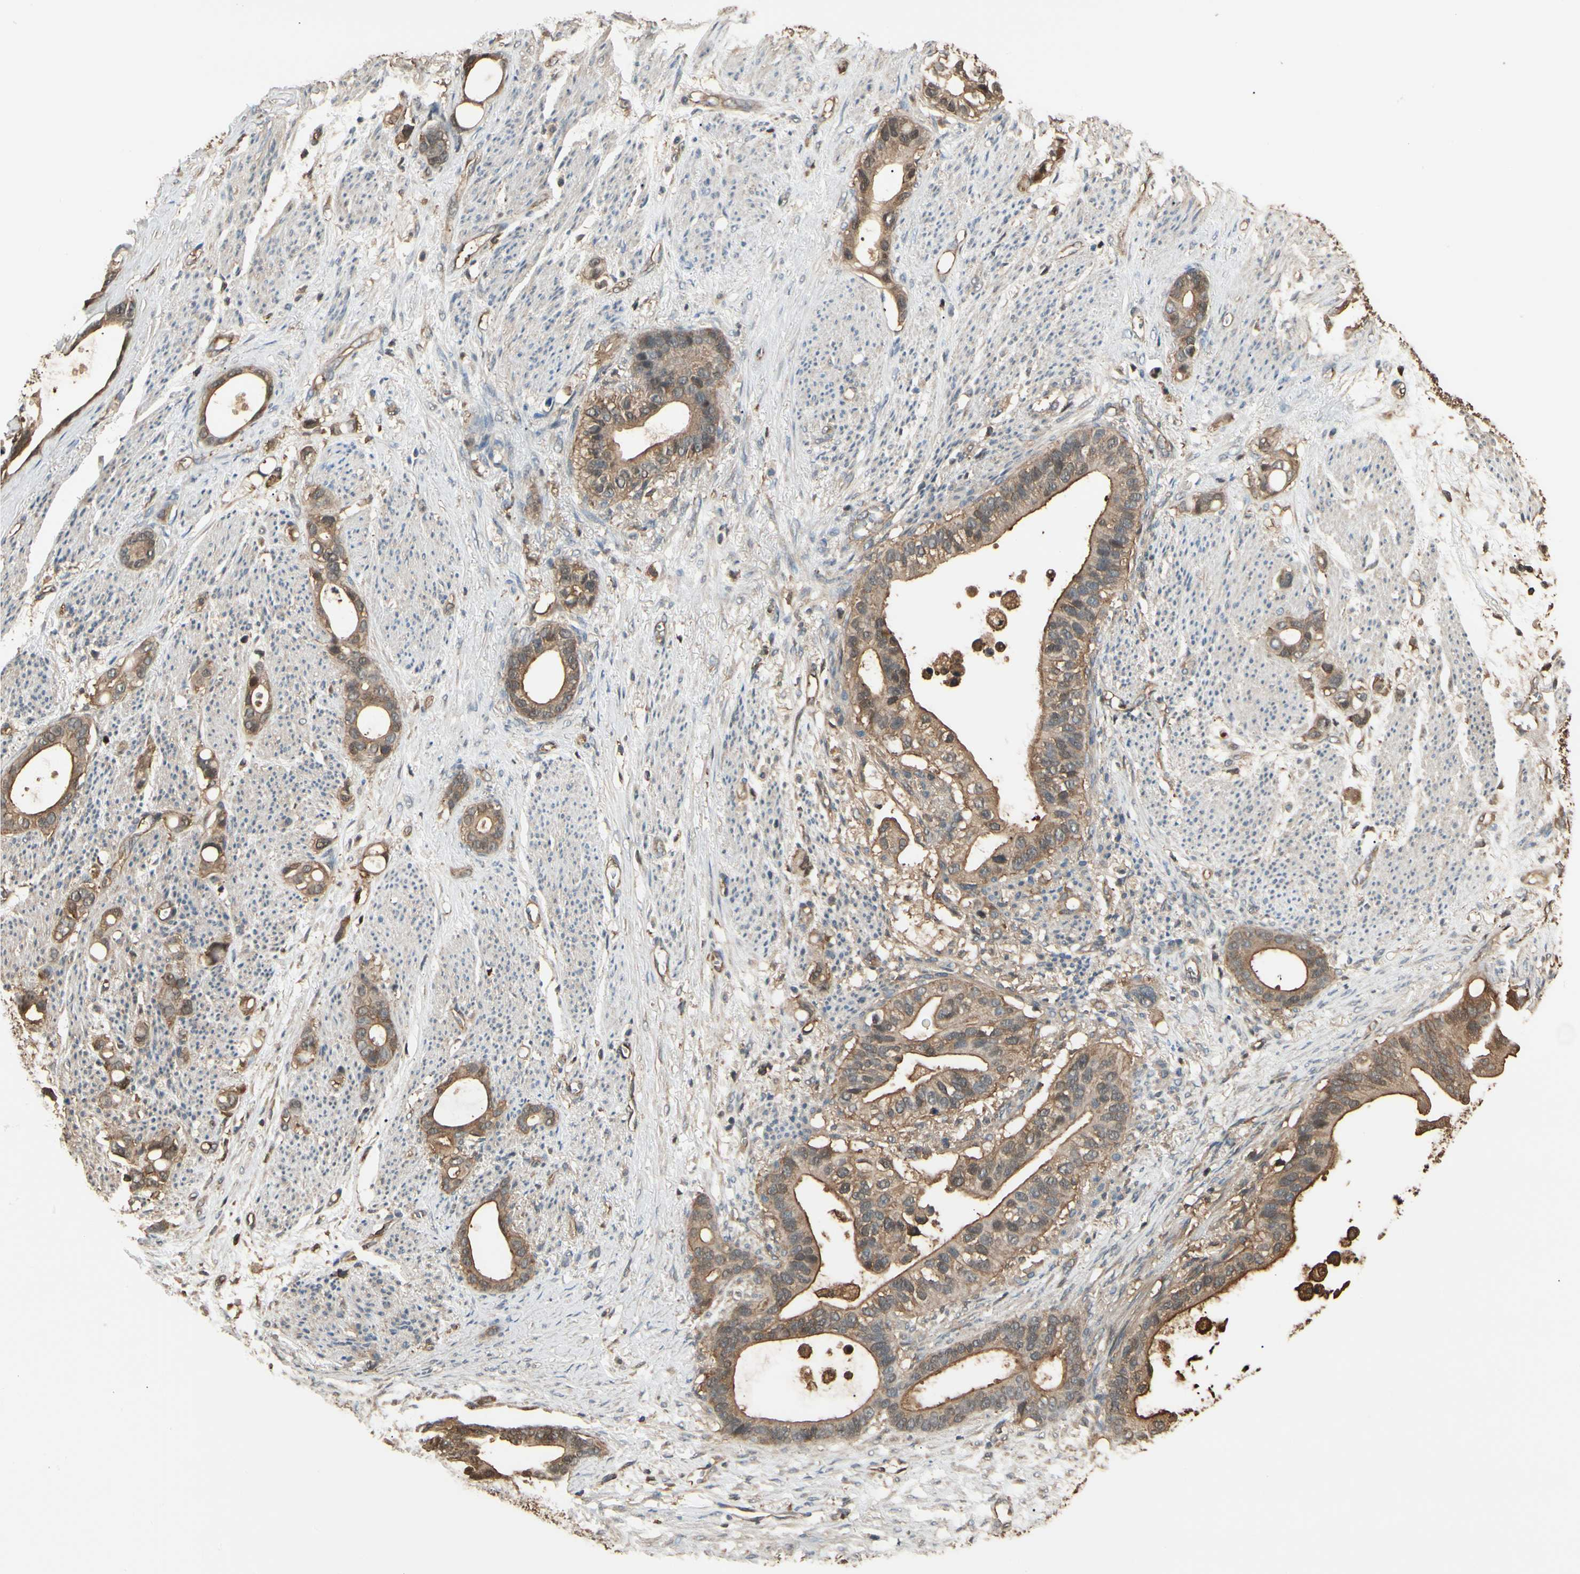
{"staining": {"intensity": "moderate", "quantity": ">75%", "location": "cytoplasmic/membranous"}, "tissue": "stomach cancer", "cell_type": "Tumor cells", "image_type": "cancer", "snomed": [{"axis": "morphology", "description": "Adenocarcinoma, NOS"}, {"axis": "topography", "description": "Stomach"}], "caption": "Protein expression analysis of stomach cancer reveals moderate cytoplasmic/membranous positivity in approximately >75% of tumor cells.", "gene": "YWHAE", "patient": {"sex": "female", "age": 75}}